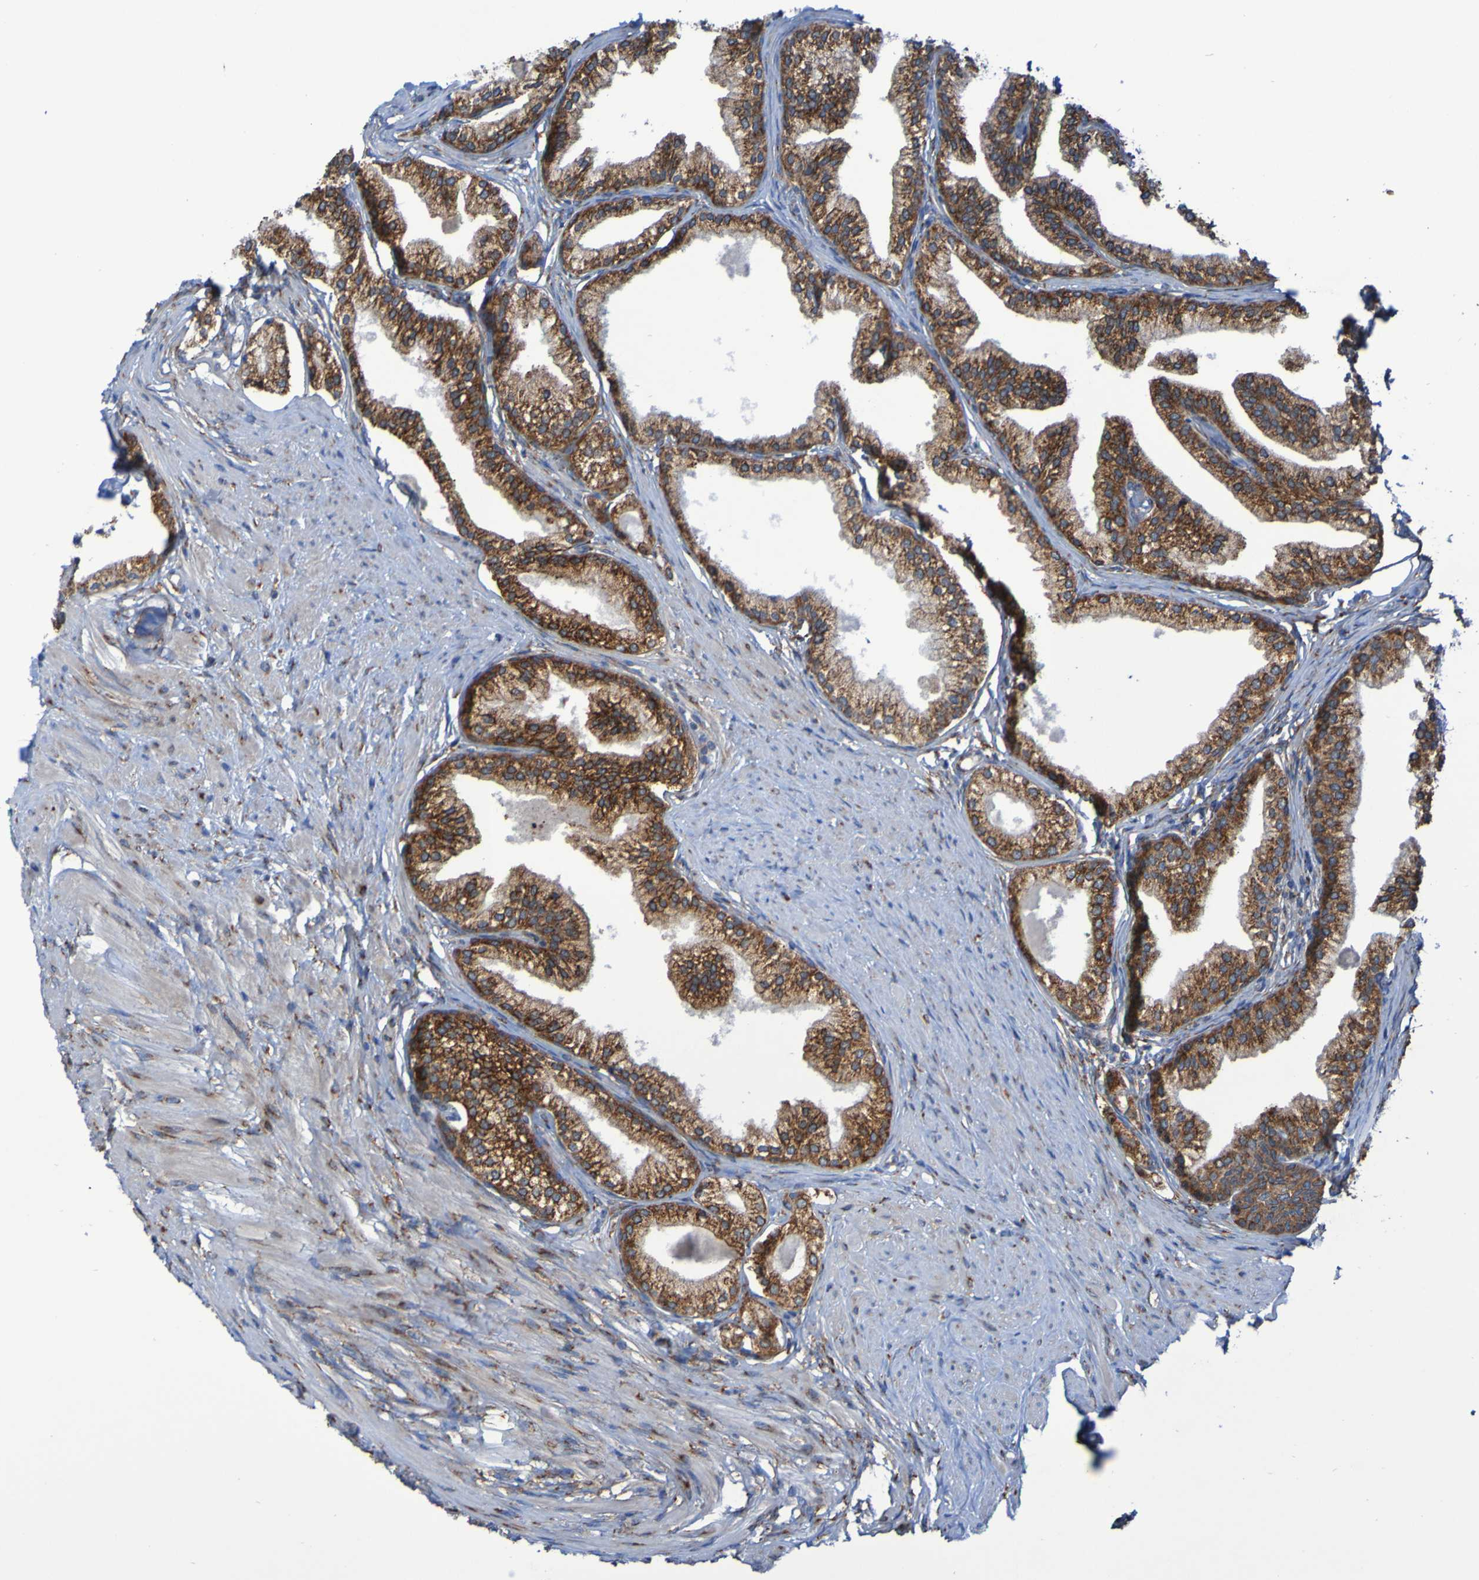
{"staining": {"intensity": "strong", "quantity": ">75%", "location": "cytoplasmic/membranous"}, "tissue": "prostate", "cell_type": "Glandular cells", "image_type": "normal", "snomed": [{"axis": "morphology", "description": "Normal tissue, NOS"}, {"axis": "morphology", "description": "Urothelial carcinoma, Low grade"}, {"axis": "topography", "description": "Urinary bladder"}, {"axis": "topography", "description": "Prostate"}], "caption": "Protein expression analysis of normal prostate reveals strong cytoplasmic/membranous staining in approximately >75% of glandular cells. (brown staining indicates protein expression, while blue staining denotes nuclei).", "gene": "FKBP3", "patient": {"sex": "male", "age": 60}}